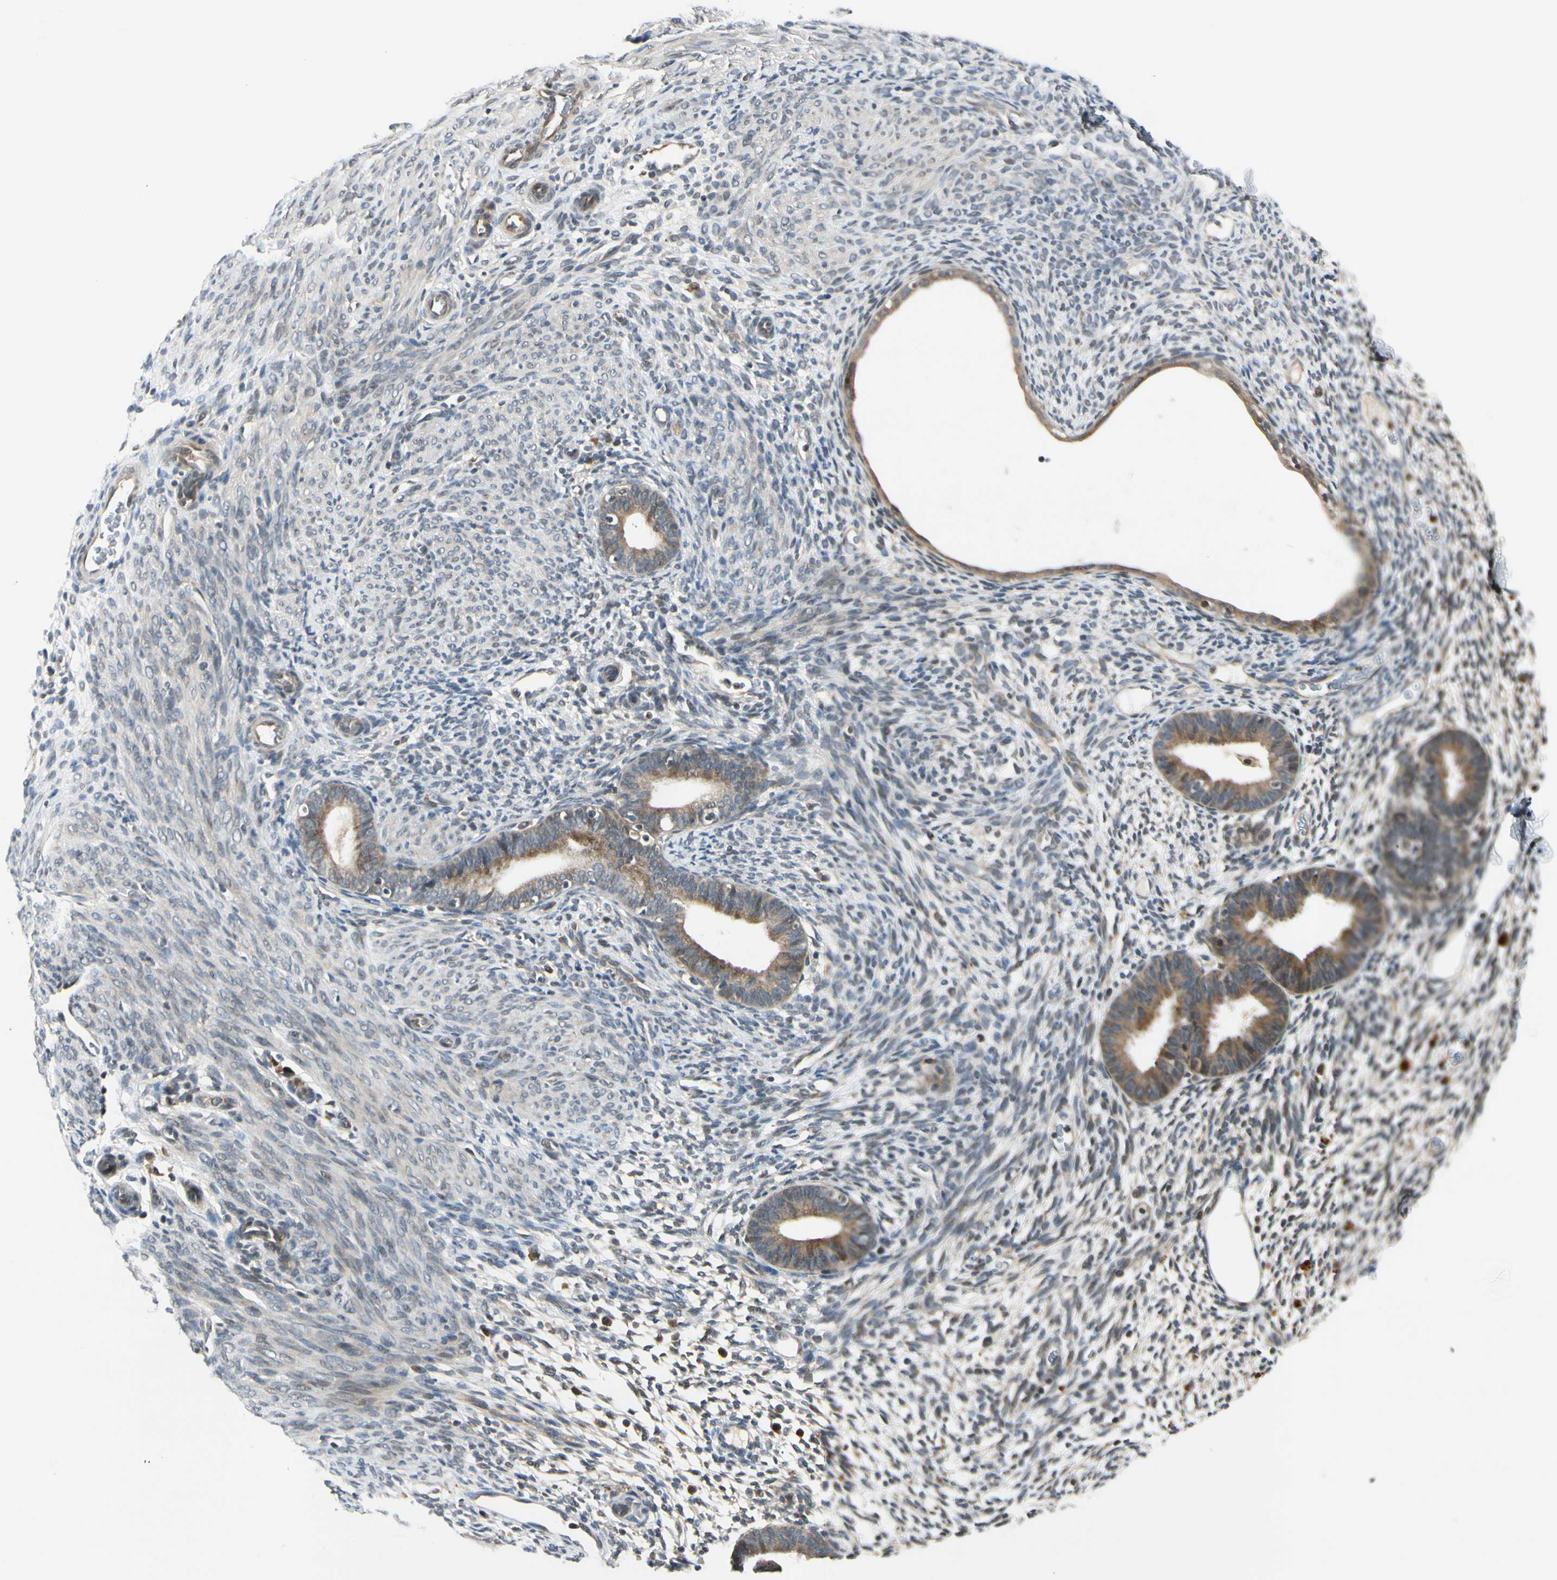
{"staining": {"intensity": "weak", "quantity": "25%-75%", "location": "cytoplasmic/membranous"}, "tissue": "endometrium", "cell_type": "Cells in endometrial stroma", "image_type": "normal", "snomed": [{"axis": "morphology", "description": "Normal tissue, NOS"}, {"axis": "morphology", "description": "Atrophy, NOS"}, {"axis": "topography", "description": "Uterus"}, {"axis": "topography", "description": "Endometrium"}], "caption": "Brown immunohistochemical staining in benign endometrium shows weak cytoplasmic/membranous positivity in approximately 25%-75% of cells in endometrial stroma.", "gene": "RPS6KB2", "patient": {"sex": "female", "age": 68}}